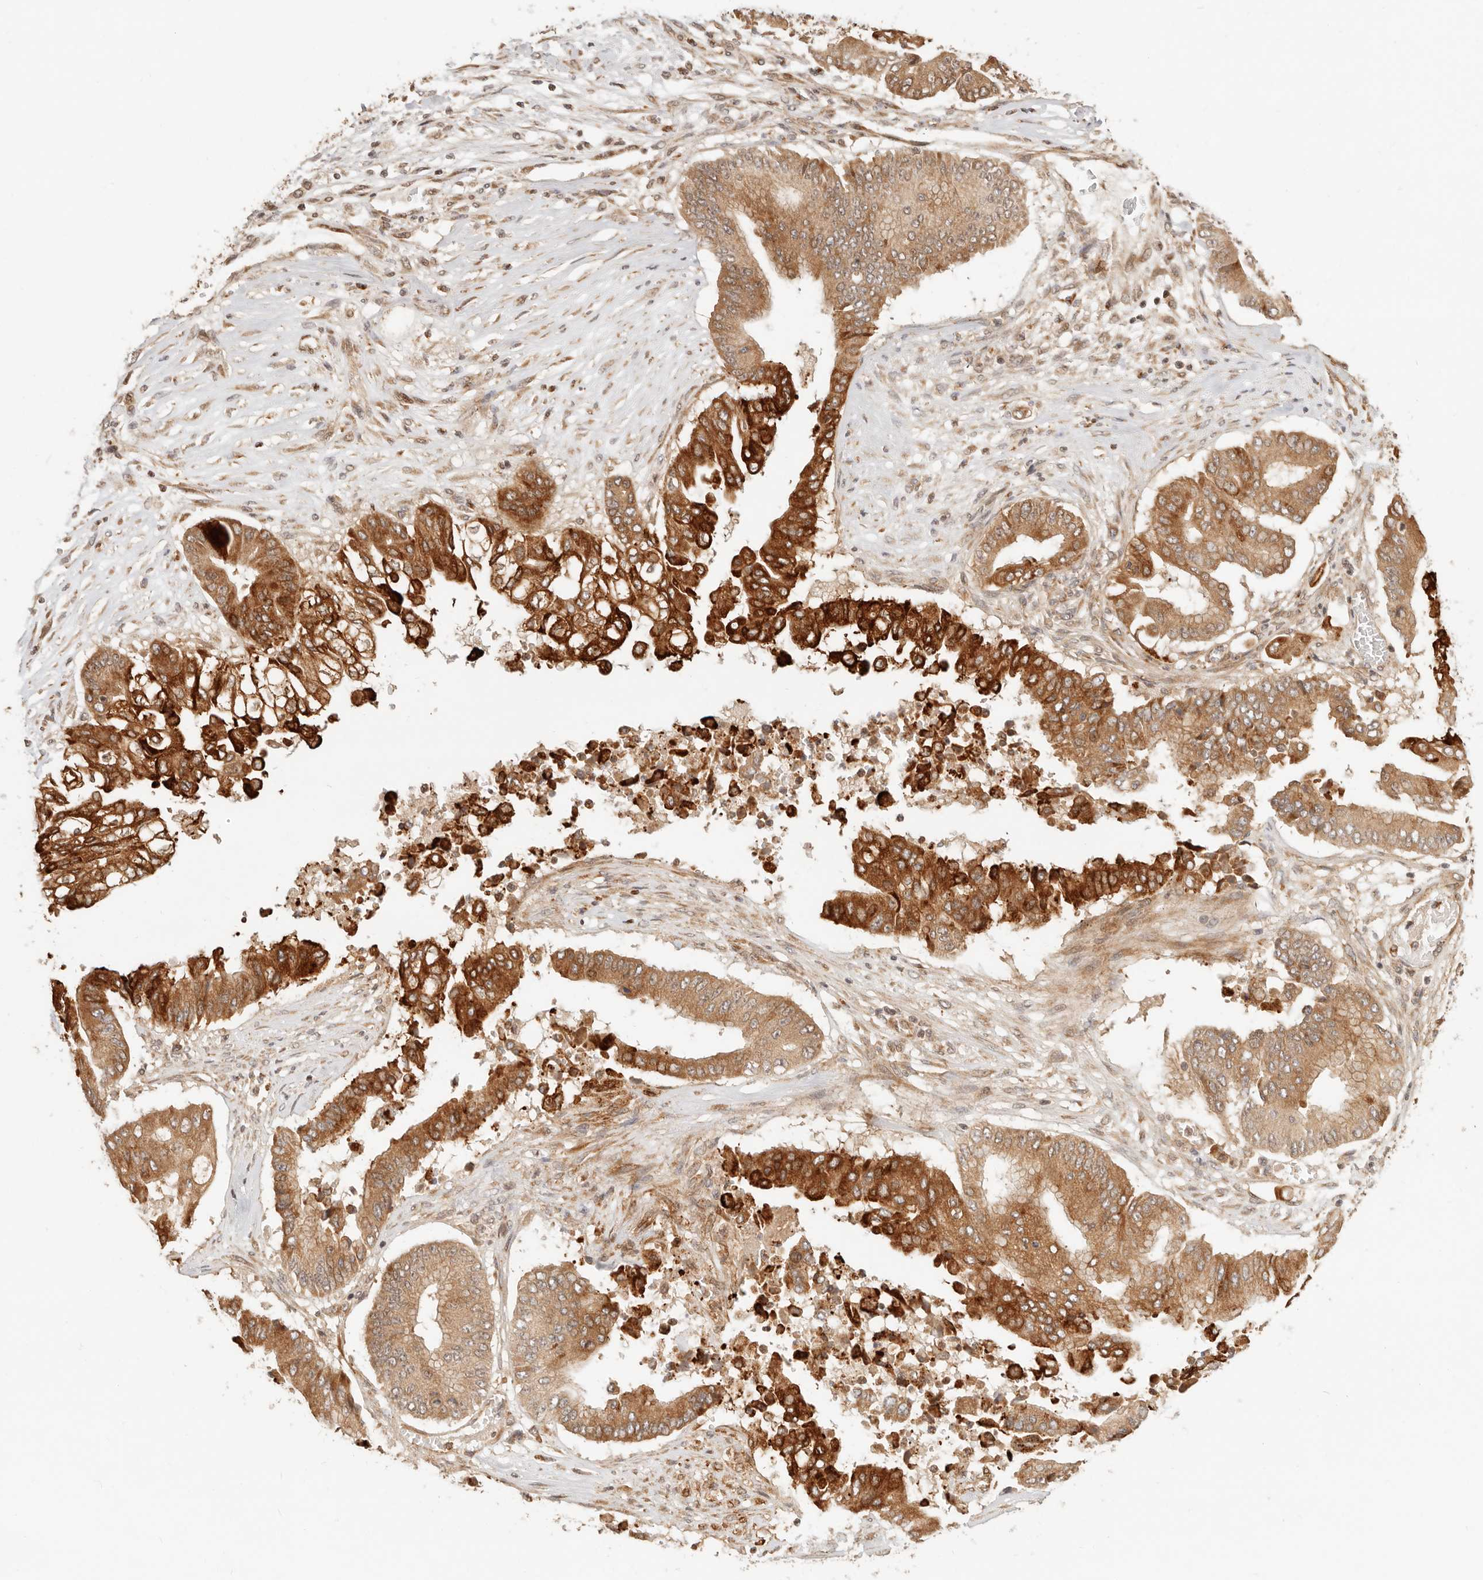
{"staining": {"intensity": "strong", "quantity": "25%-75%", "location": "cytoplasmic/membranous"}, "tissue": "pancreatic cancer", "cell_type": "Tumor cells", "image_type": "cancer", "snomed": [{"axis": "morphology", "description": "Adenocarcinoma, NOS"}, {"axis": "topography", "description": "Pancreas"}], "caption": "Pancreatic cancer stained with DAB immunohistochemistry (IHC) demonstrates high levels of strong cytoplasmic/membranous positivity in about 25%-75% of tumor cells.", "gene": "BAALC", "patient": {"sex": "female", "age": 77}}